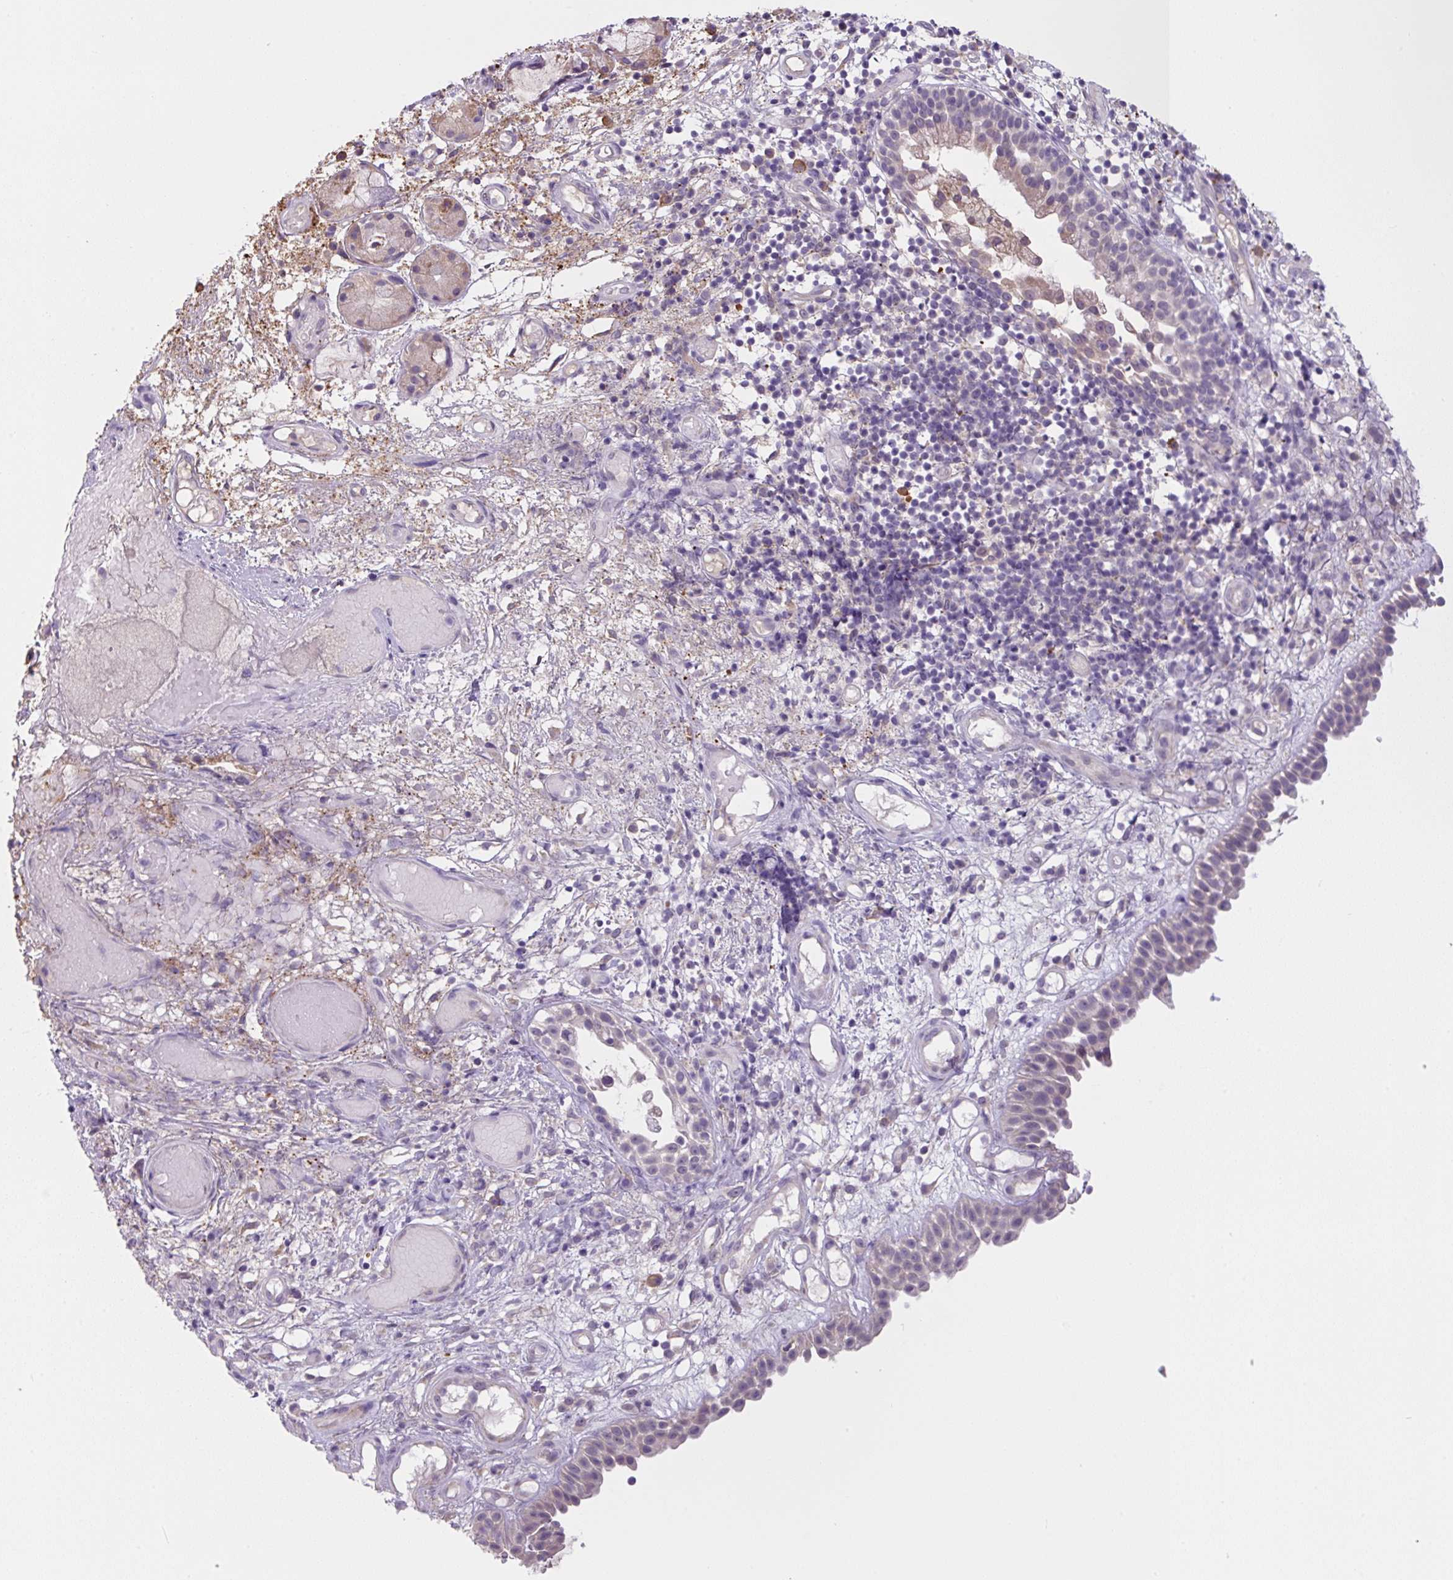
{"staining": {"intensity": "weak", "quantity": "<25%", "location": "nuclear"}, "tissue": "nasopharynx", "cell_type": "Respiratory epithelial cells", "image_type": "normal", "snomed": [{"axis": "morphology", "description": "Normal tissue, NOS"}, {"axis": "morphology", "description": "Inflammation, NOS"}, {"axis": "topography", "description": "Nasopharynx"}], "caption": "Micrograph shows no protein staining in respiratory epithelial cells of unremarkable nasopharynx. (Immunohistochemistry (ihc), brightfield microscopy, high magnification).", "gene": "FZD5", "patient": {"sex": "male", "age": 54}}